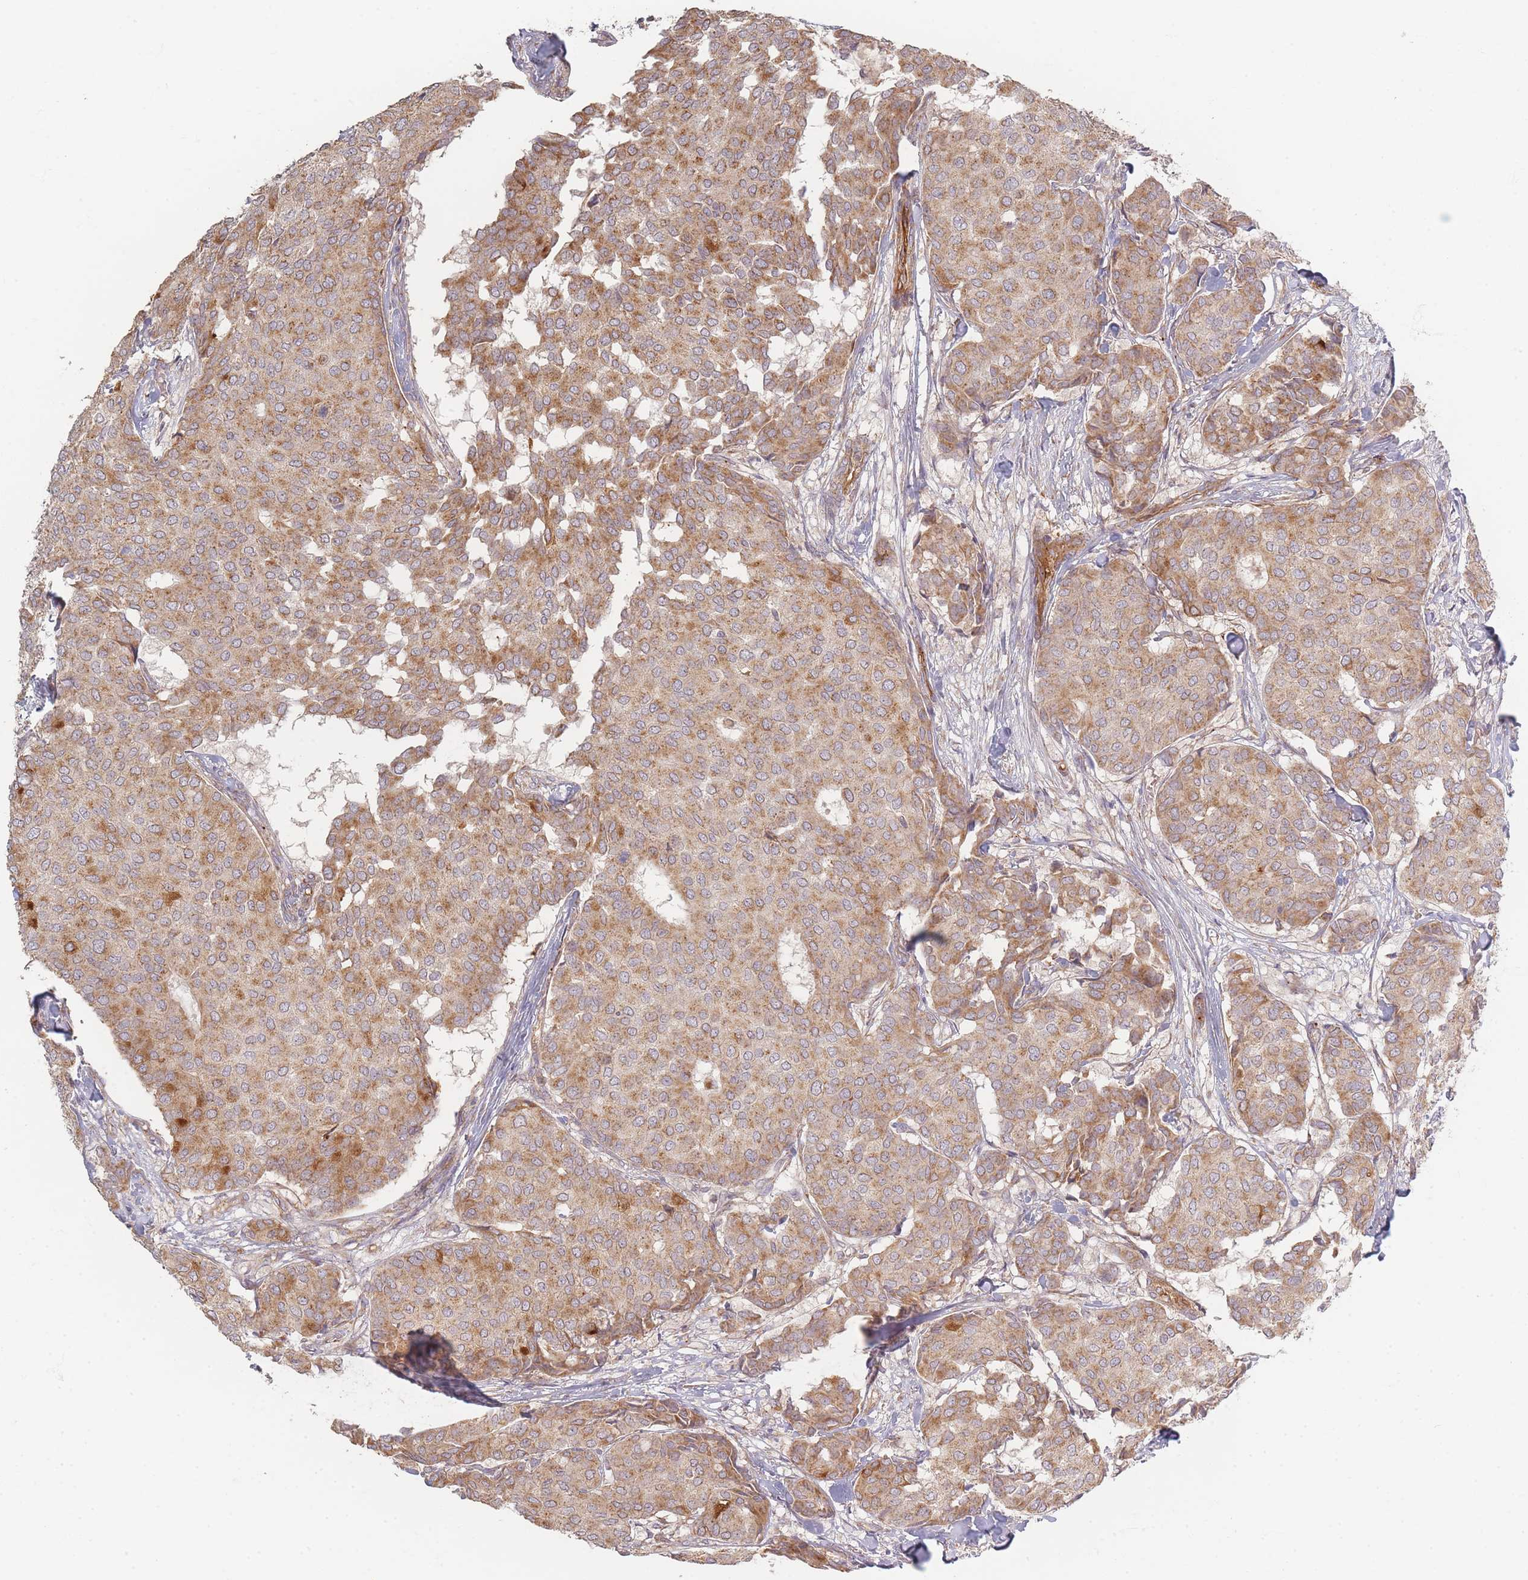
{"staining": {"intensity": "moderate", "quantity": ">75%", "location": "cytoplasmic/membranous"}, "tissue": "breast cancer", "cell_type": "Tumor cells", "image_type": "cancer", "snomed": [{"axis": "morphology", "description": "Duct carcinoma"}, {"axis": "topography", "description": "Breast"}], "caption": "A brown stain labels moderate cytoplasmic/membranous positivity of a protein in breast cancer tumor cells.", "gene": "MRPS6", "patient": {"sex": "female", "age": 75}}